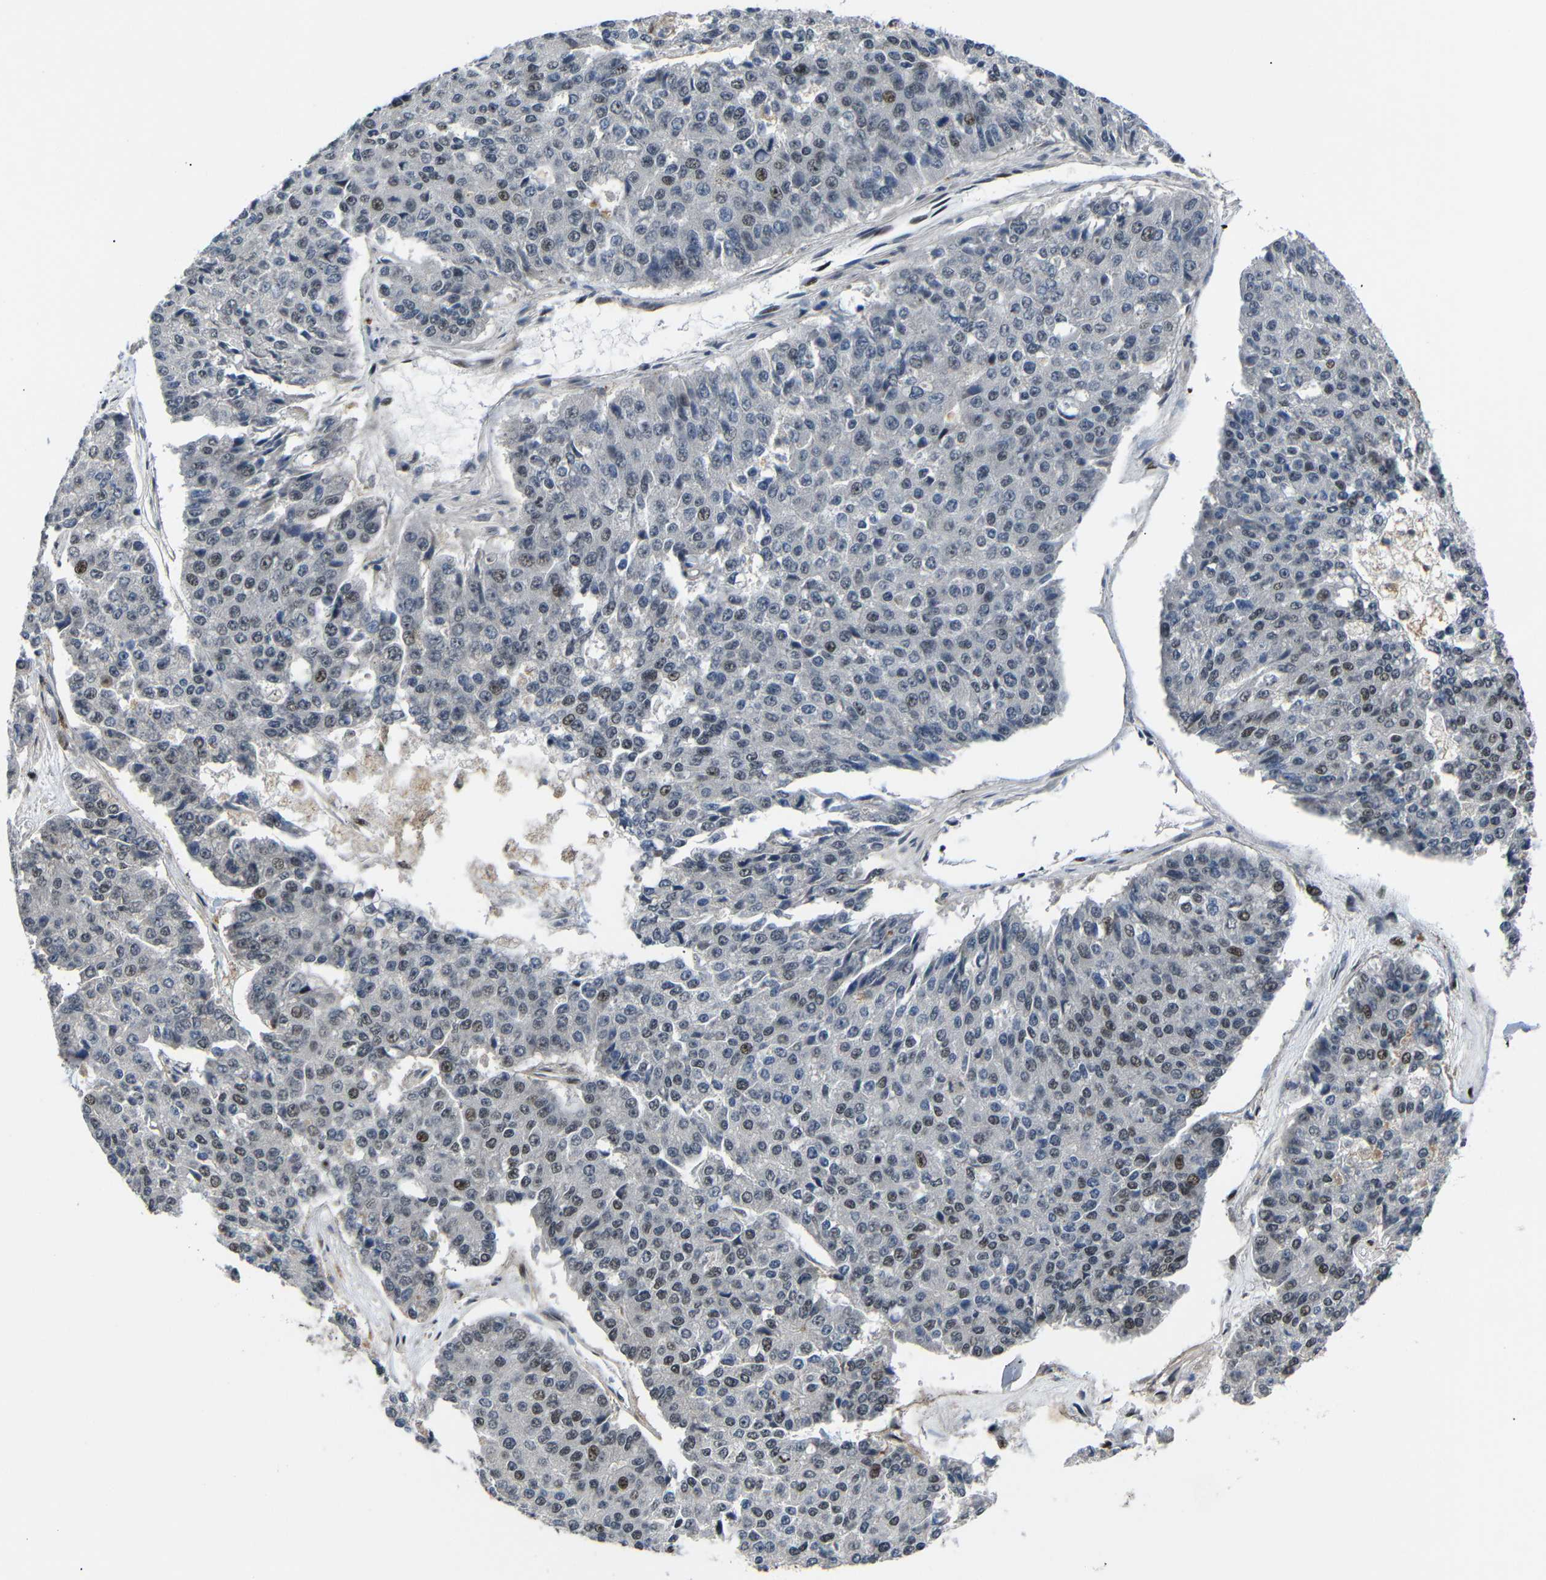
{"staining": {"intensity": "strong", "quantity": "<25%", "location": "nuclear"}, "tissue": "pancreatic cancer", "cell_type": "Tumor cells", "image_type": "cancer", "snomed": [{"axis": "morphology", "description": "Adenocarcinoma, NOS"}, {"axis": "topography", "description": "Pancreas"}], "caption": "Immunohistochemical staining of human pancreatic adenocarcinoma shows strong nuclear protein expression in about <25% of tumor cells.", "gene": "SETDB2", "patient": {"sex": "male", "age": 50}}